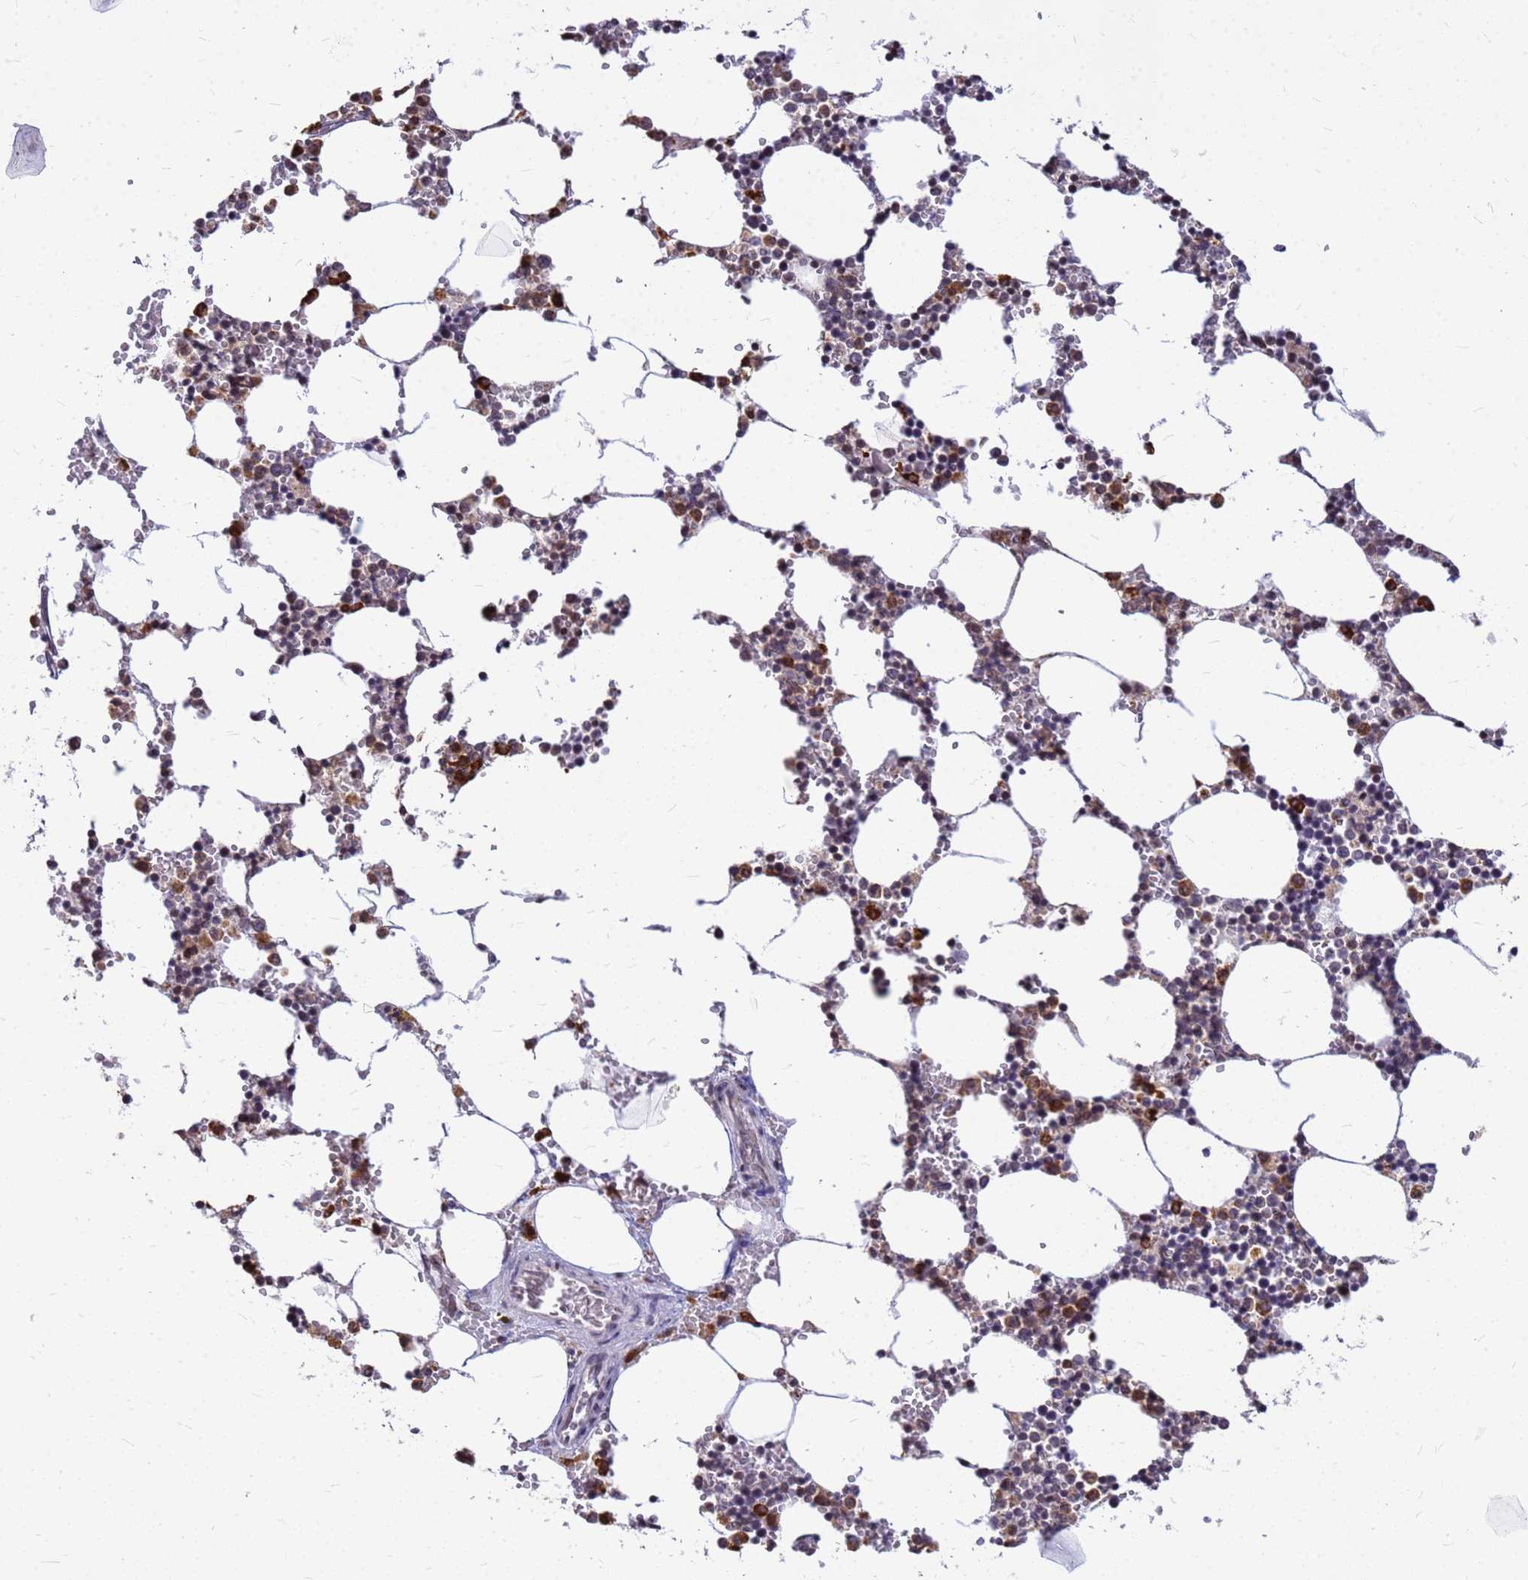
{"staining": {"intensity": "strong", "quantity": "25%-75%", "location": "cytoplasmic/membranous"}, "tissue": "bone marrow", "cell_type": "Hematopoietic cells", "image_type": "normal", "snomed": [{"axis": "morphology", "description": "Normal tissue, NOS"}, {"axis": "topography", "description": "Bone marrow"}], "caption": "DAB immunohistochemical staining of normal human bone marrow demonstrates strong cytoplasmic/membranous protein staining in about 25%-75% of hematopoietic cells.", "gene": "SSR4", "patient": {"sex": "female", "age": 64}}